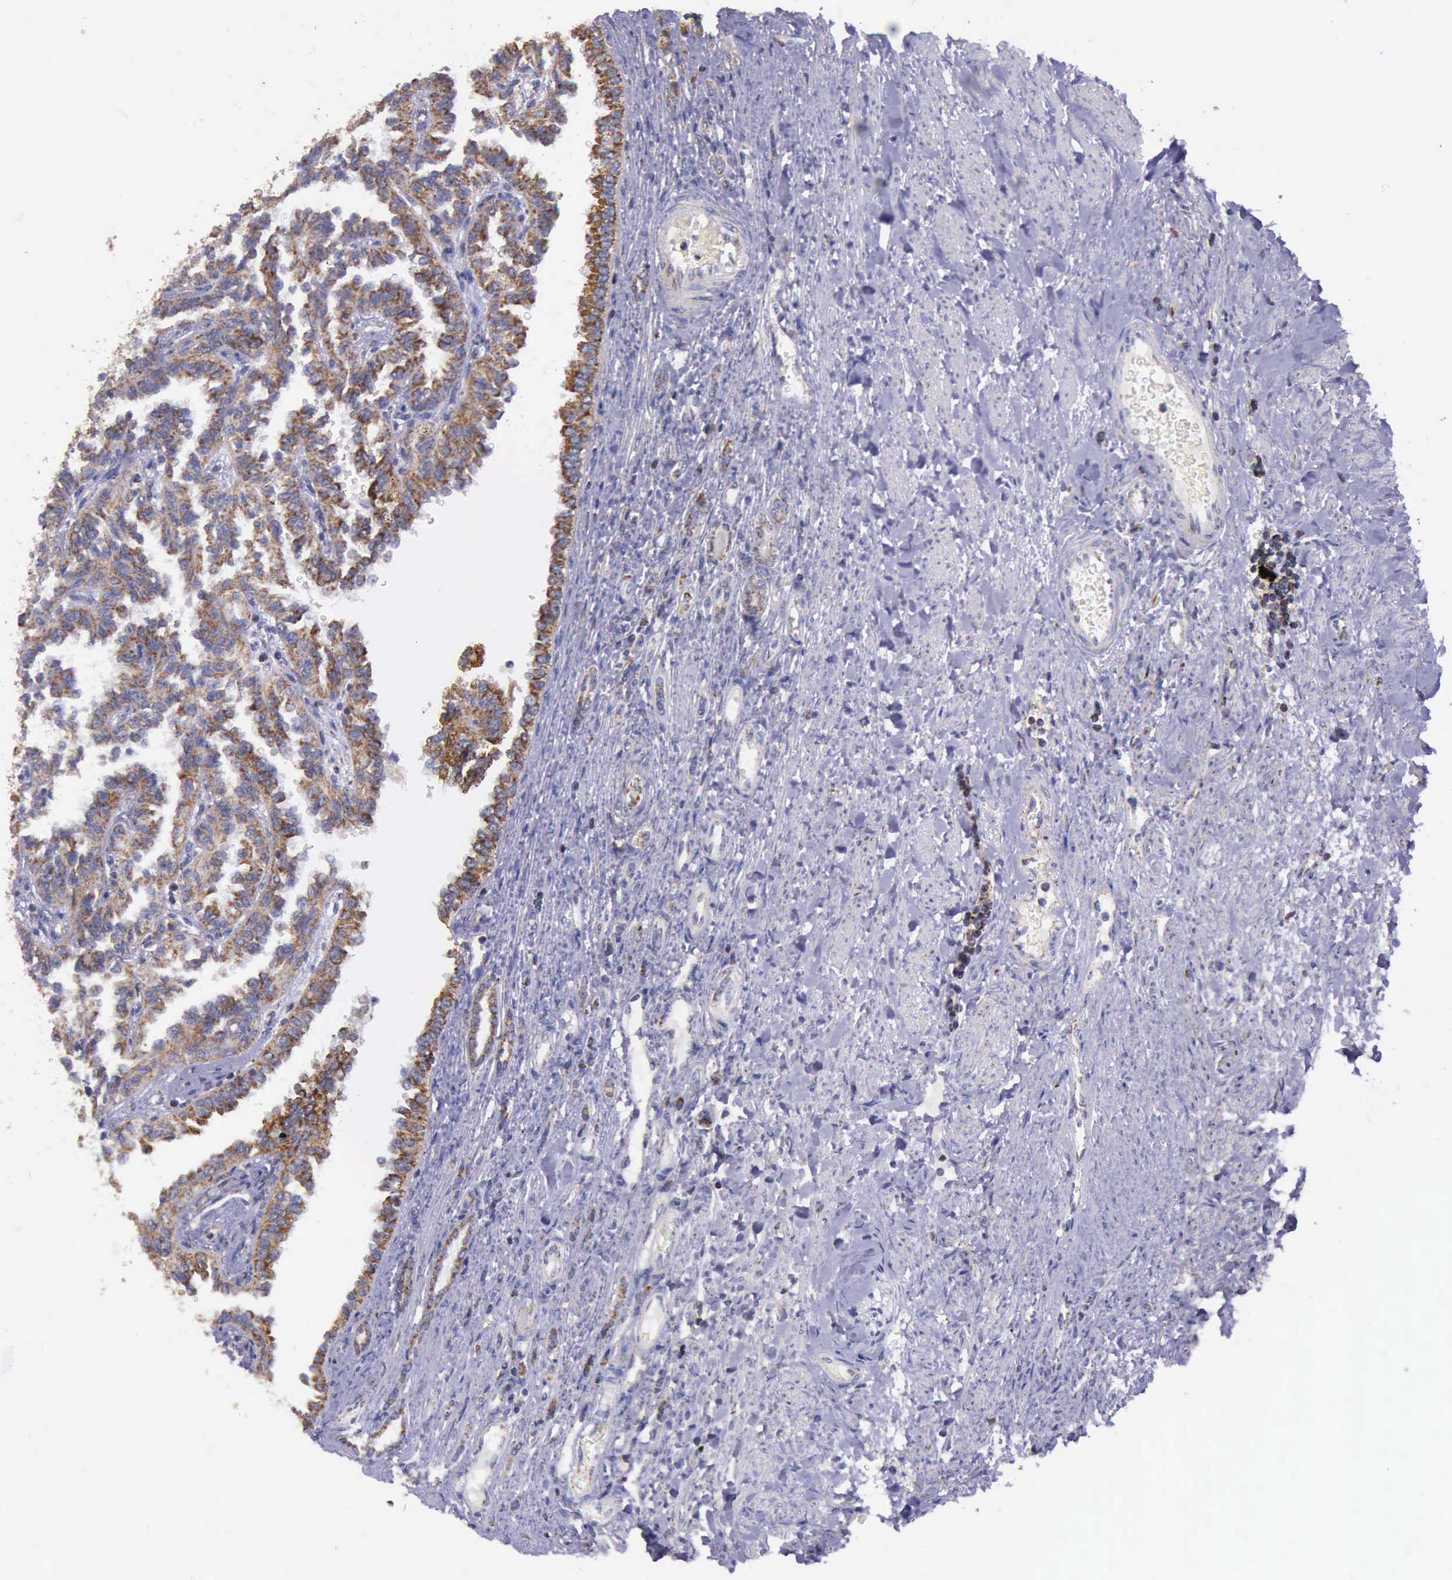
{"staining": {"intensity": "moderate", "quantity": ">75%", "location": "cytoplasmic/membranous"}, "tissue": "renal cancer", "cell_type": "Tumor cells", "image_type": "cancer", "snomed": [{"axis": "morphology", "description": "Inflammation, NOS"}, {"axis": "morphology", "description": "Adenocarcinoma, NOS"}, {"axis": "topography", "description": "Kidney"}], "caption": "A brown stain shows moderate cytoplasmic/membranous expression of a protein in renal cancer (adenocarcinoma) tumor cells. Using DAB (brown) and hematoxylin (blue) stains, captured at high magnification using brightfield microscopy.", "gene": "TXN2", "patient": {"sex": "male", "age": 68}}